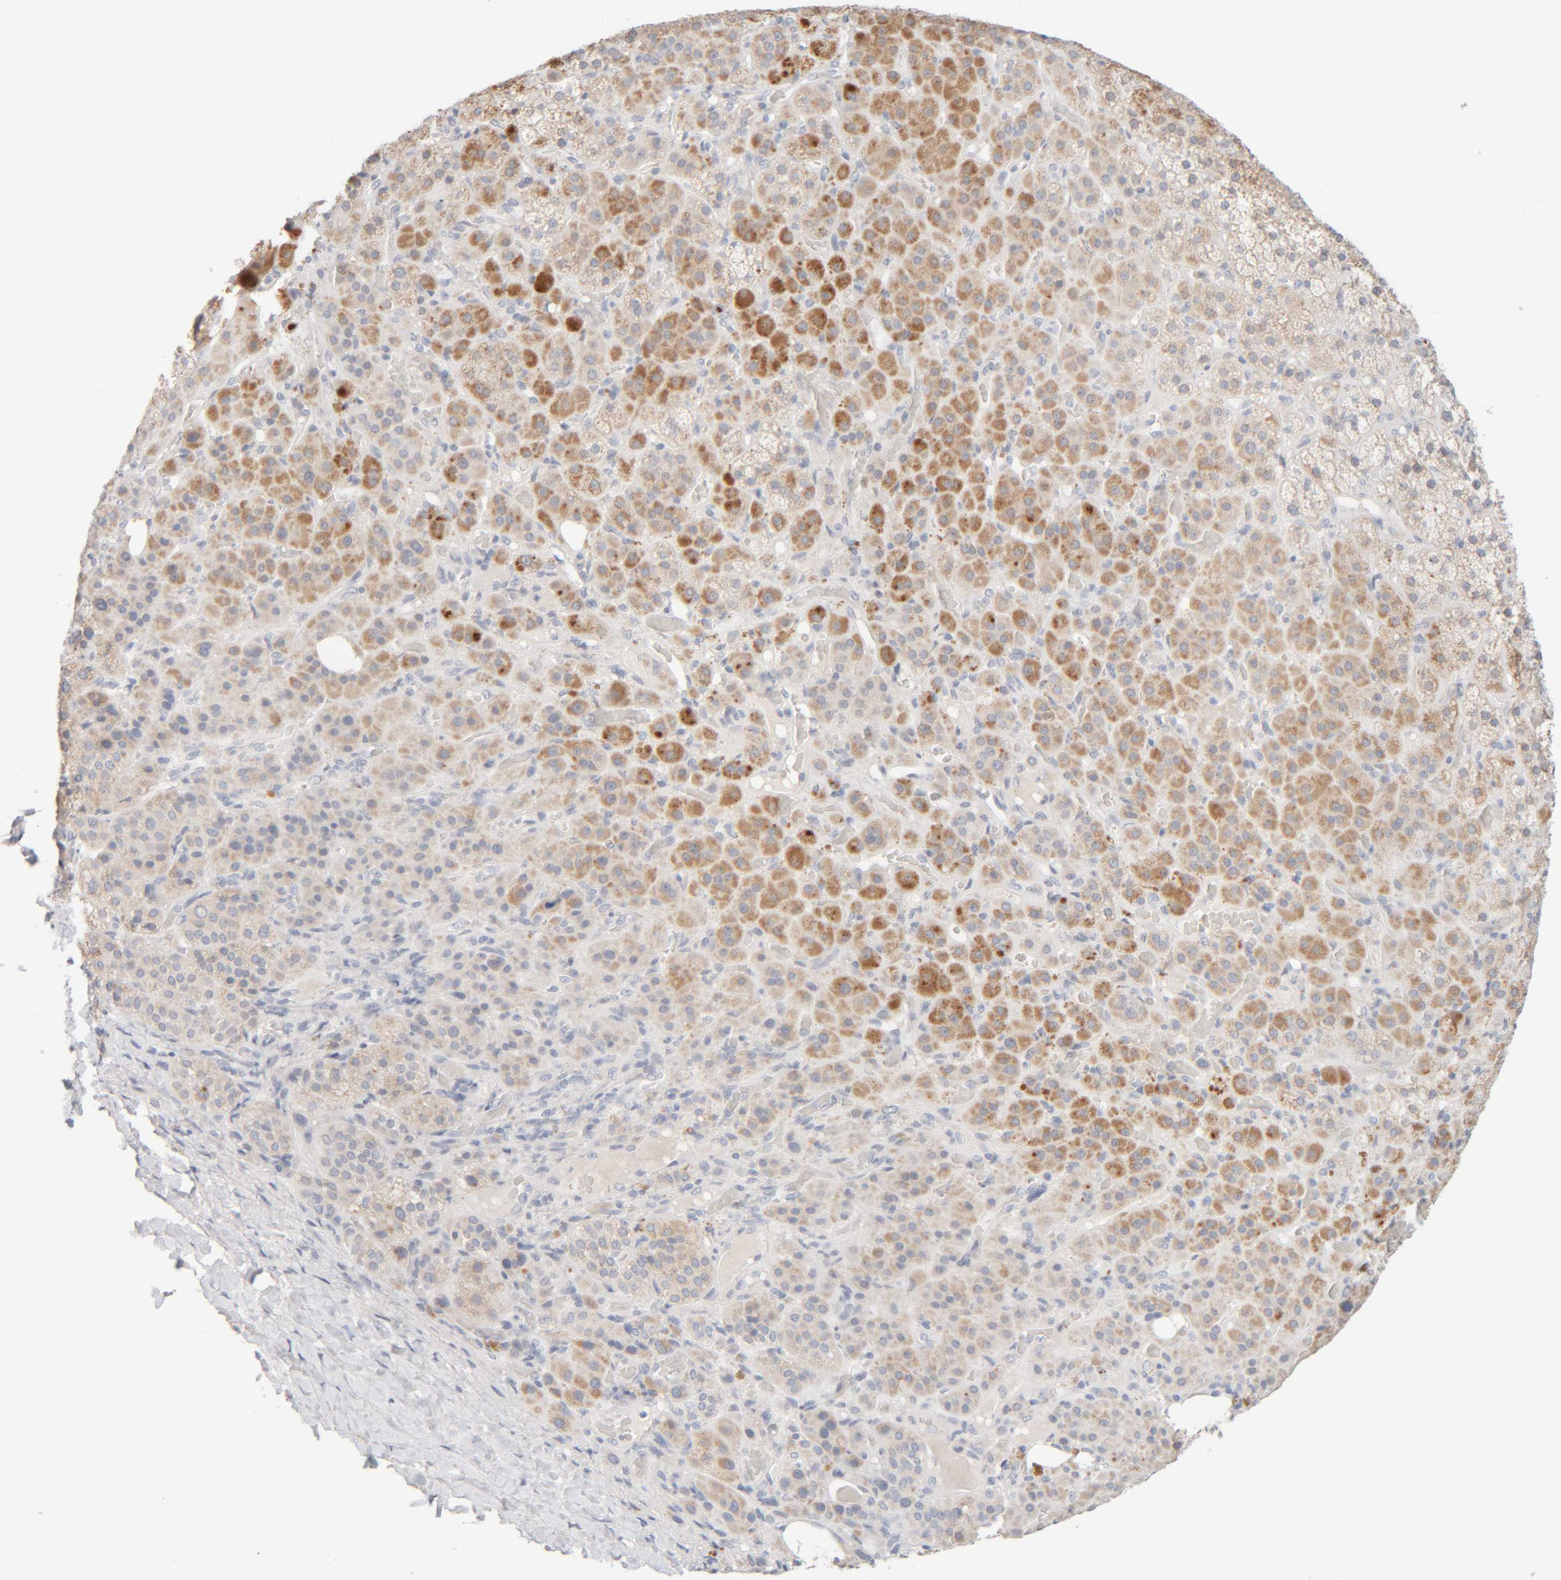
{"staining": {"intensity": "moderate", "quantity": "25%-75%", "location": "cytoplasmic/membranous"}, "tissue": "adrenal gland", "cell_type": "Glandular cells", "image_type": "normal", "snomed": [{"axis": "morphology", "description": "Normal tissue, NOS"}, {"axis": "topography", "description": "Adrenal gland"}], "caption": "Unremarkable adrenal gland demonstrates moderate cytoplasmic/membranous positivity in about 25%-75% of glandular cells, visualized by immunohistochemistry. (IHC, brightfield microscopy, high magnification).", "gene": "RIDA", "patient": {"sex": "male", "age": 57}}